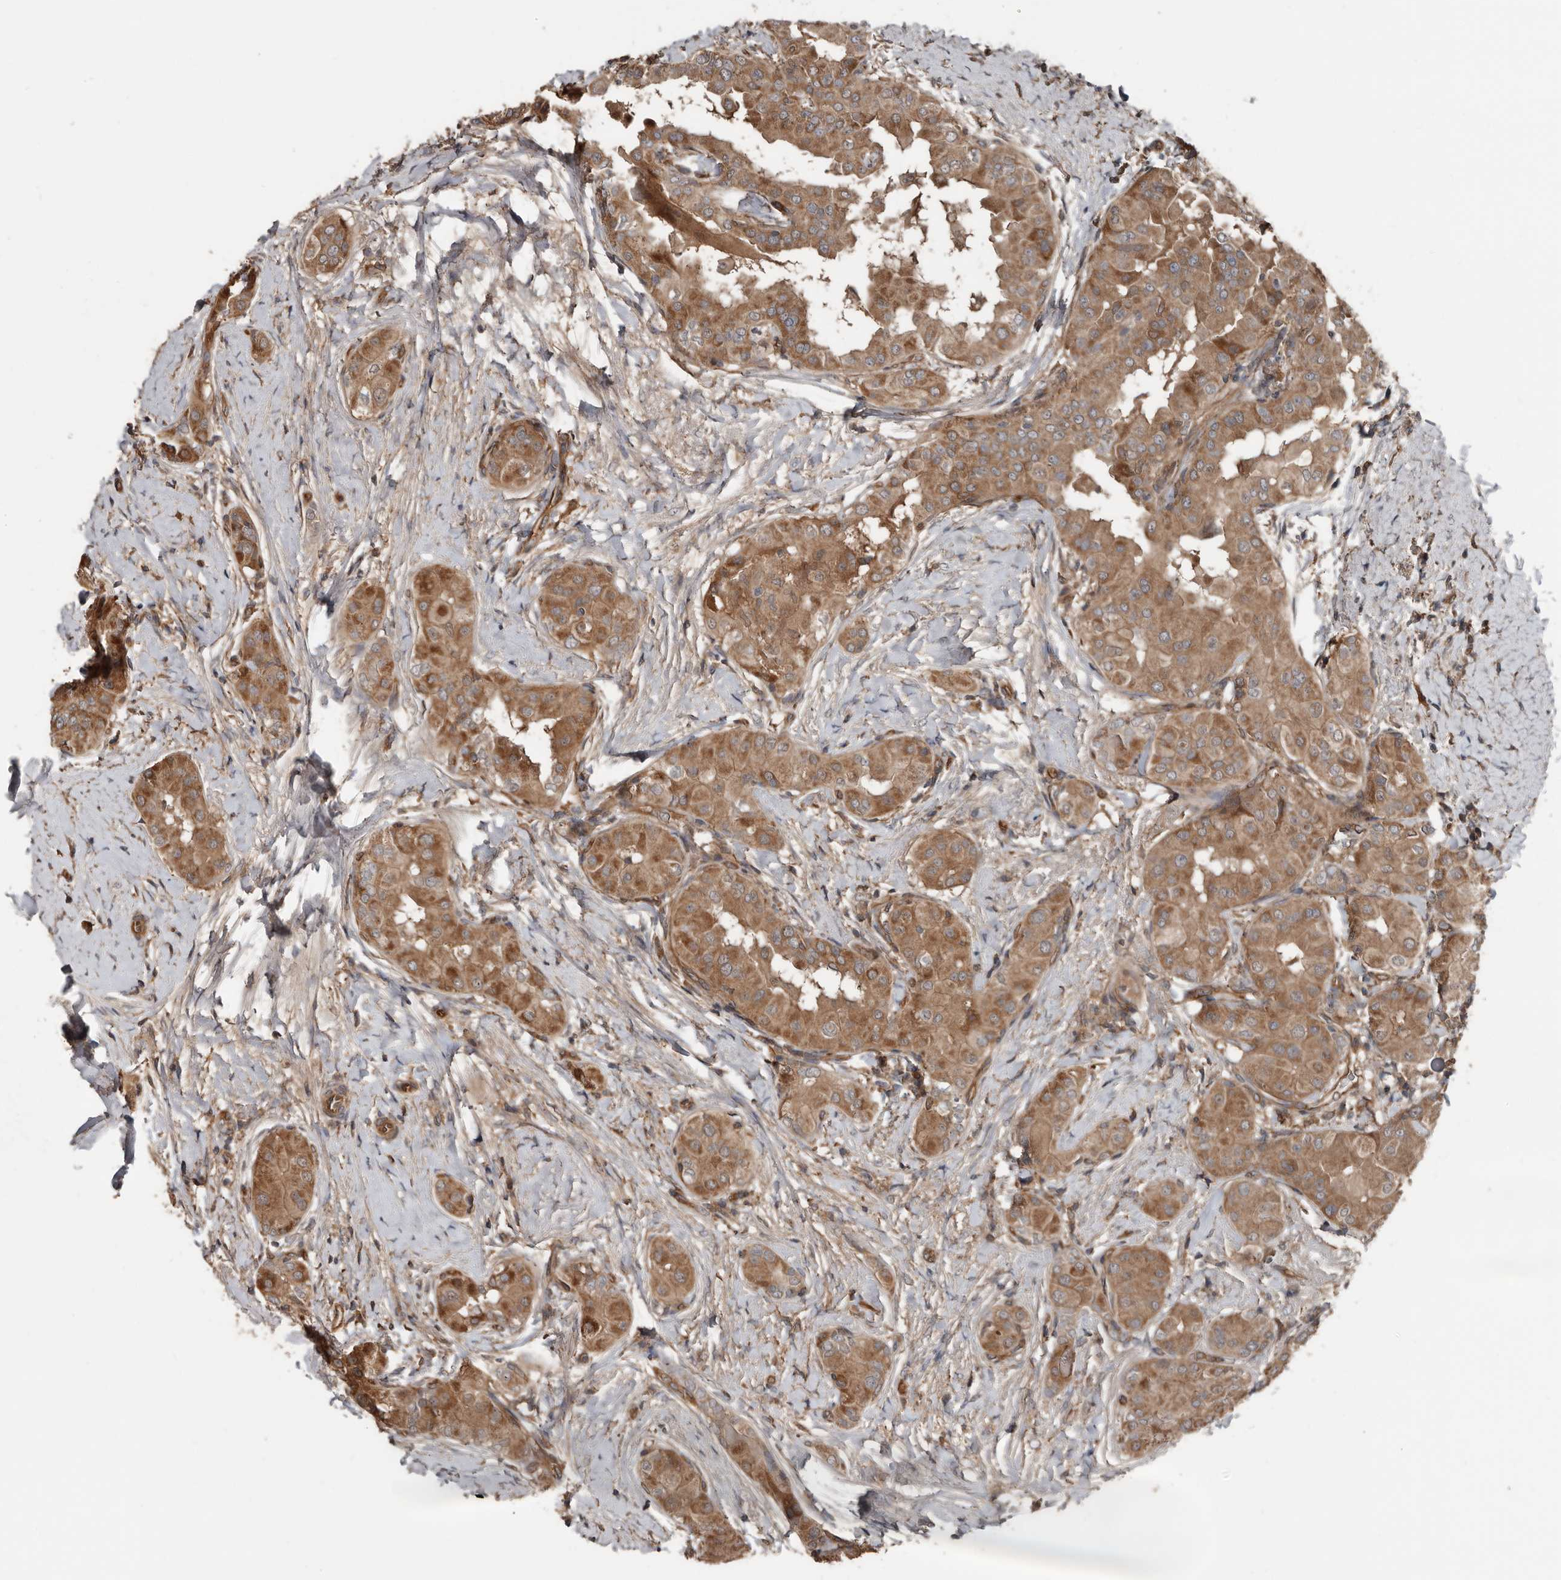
{"staining": {"intensity": "moderate", "quantity": ">75%", "location": "cytoplasmic/membranous"}, "tissue": "thyroid cancer", "cell_type": "Tumor cells", "image_type": "cancer", "snomed": [{"axis": "morphology", "description": "Papillary adenocarcinoma, NOS"}, {"axis": "topography", "description": "Thyroid gland"}], "caption": "Immunohistochemistry (IHC) image of human papillary adenocarcinoma (thyroid) stained for a protein (brown), which reveals medium levels of moderate cytoplasmic/membranous expression in approximately >75% of tumor cells.", "gene": "EXOC3L1", "patient": {"sex": "male", "age": 33}}